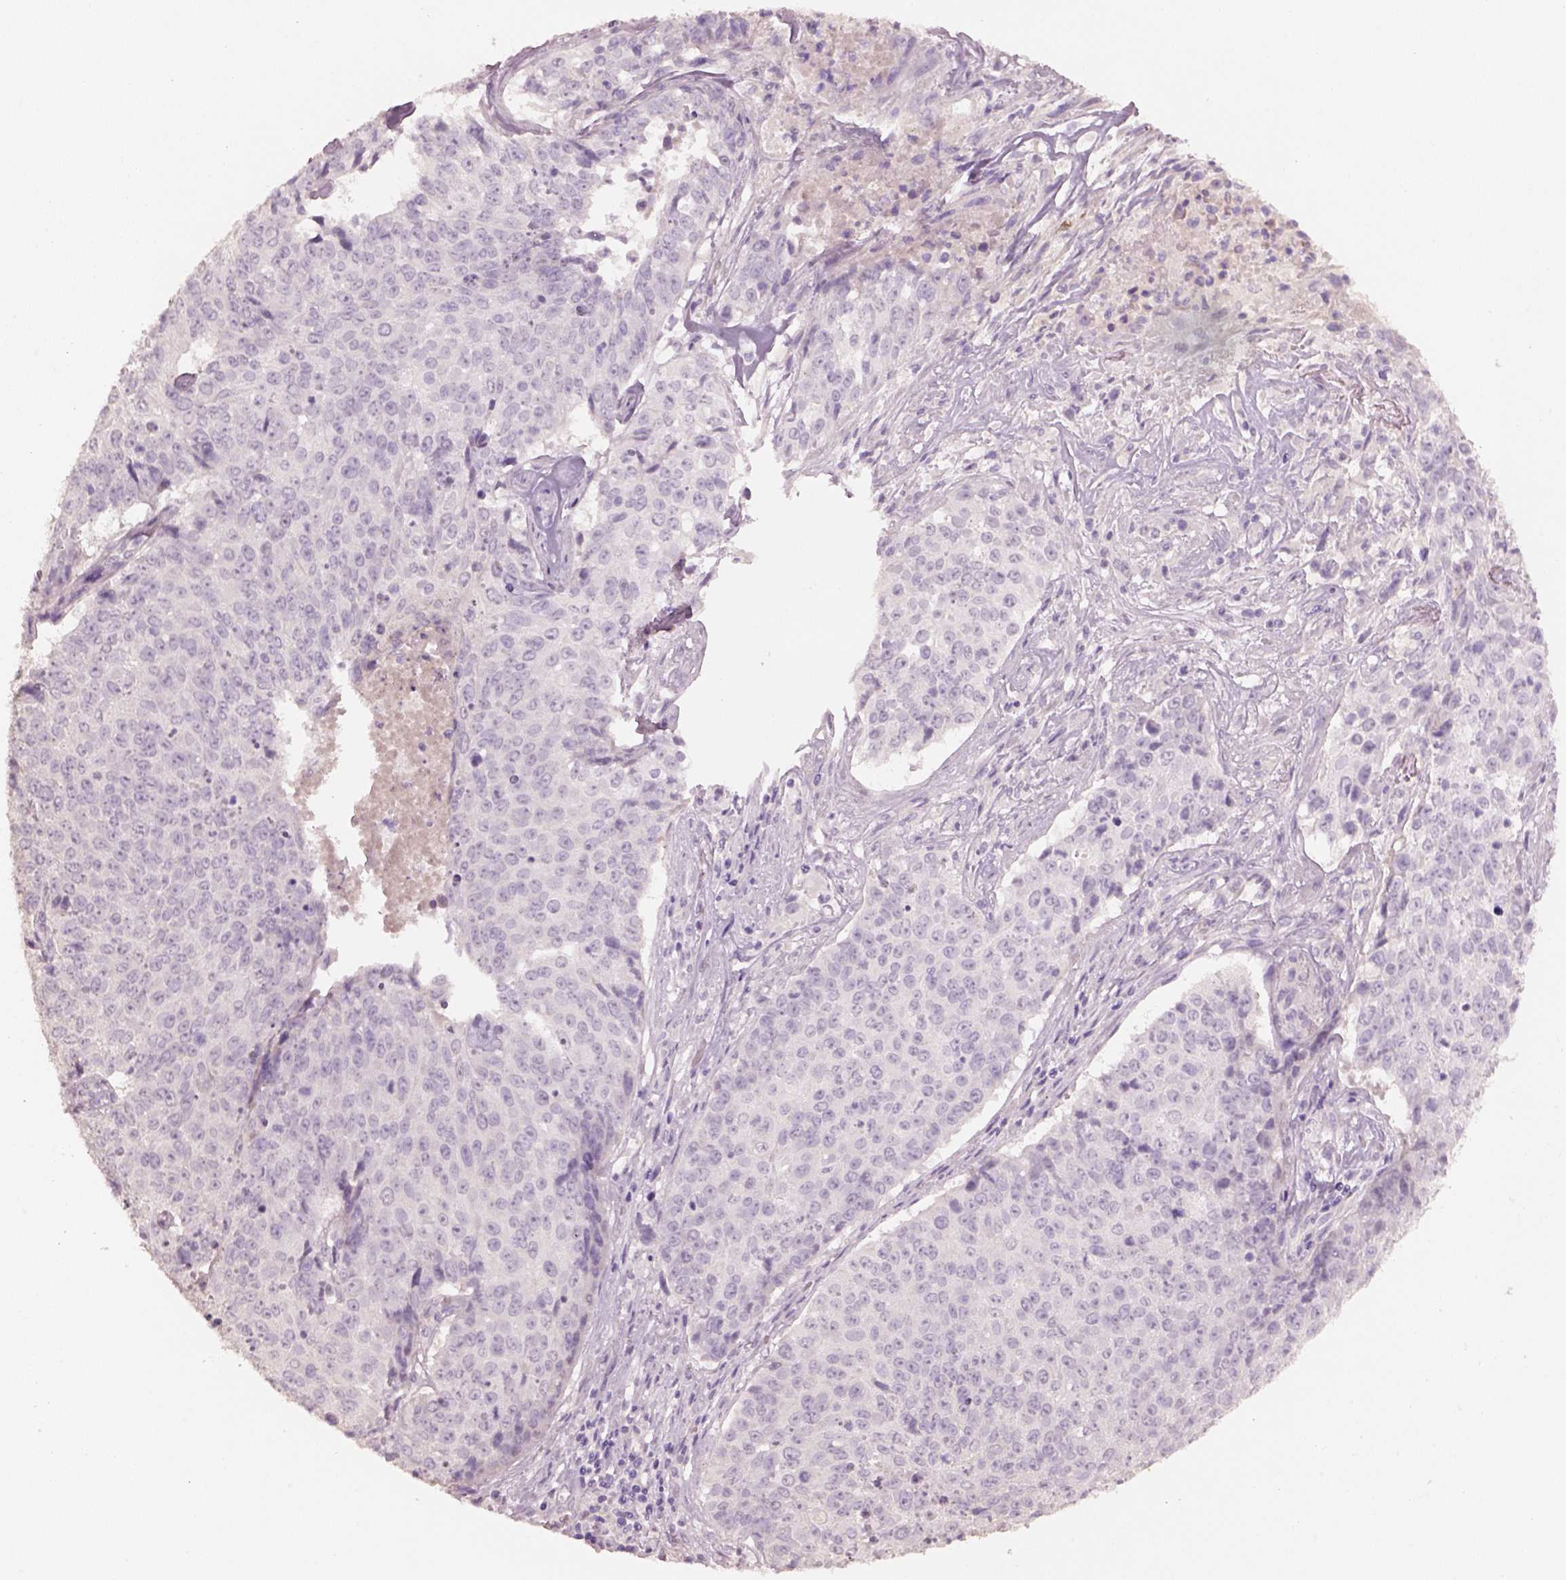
{"staining": {"intensity": "negative", "quantity": "none", "location": "none"}, "tissue": "lung cancer", "cell_type": "Tumor cells", "image_type": "cancer", "snomed": [{"axis": "morphology", "description": "Normal tissue, NOS"}, {"axis": "morphology", "description": "Squamous cell carcinoma, NOS"}, {"axis": "topography", "description": "Bronchus"}, {"axis": "topography", "description": "Lung"}], "caption": "DAB immunohistochemical staining of human lung squamous cell carcinoma demonstrates no significant expression in tumor cells. (Brightfield microscopy of DAB immunohistochemistry at high magnification).", "gene": "KCNIP3", "patient": {"sex": "male", "age": 64}}